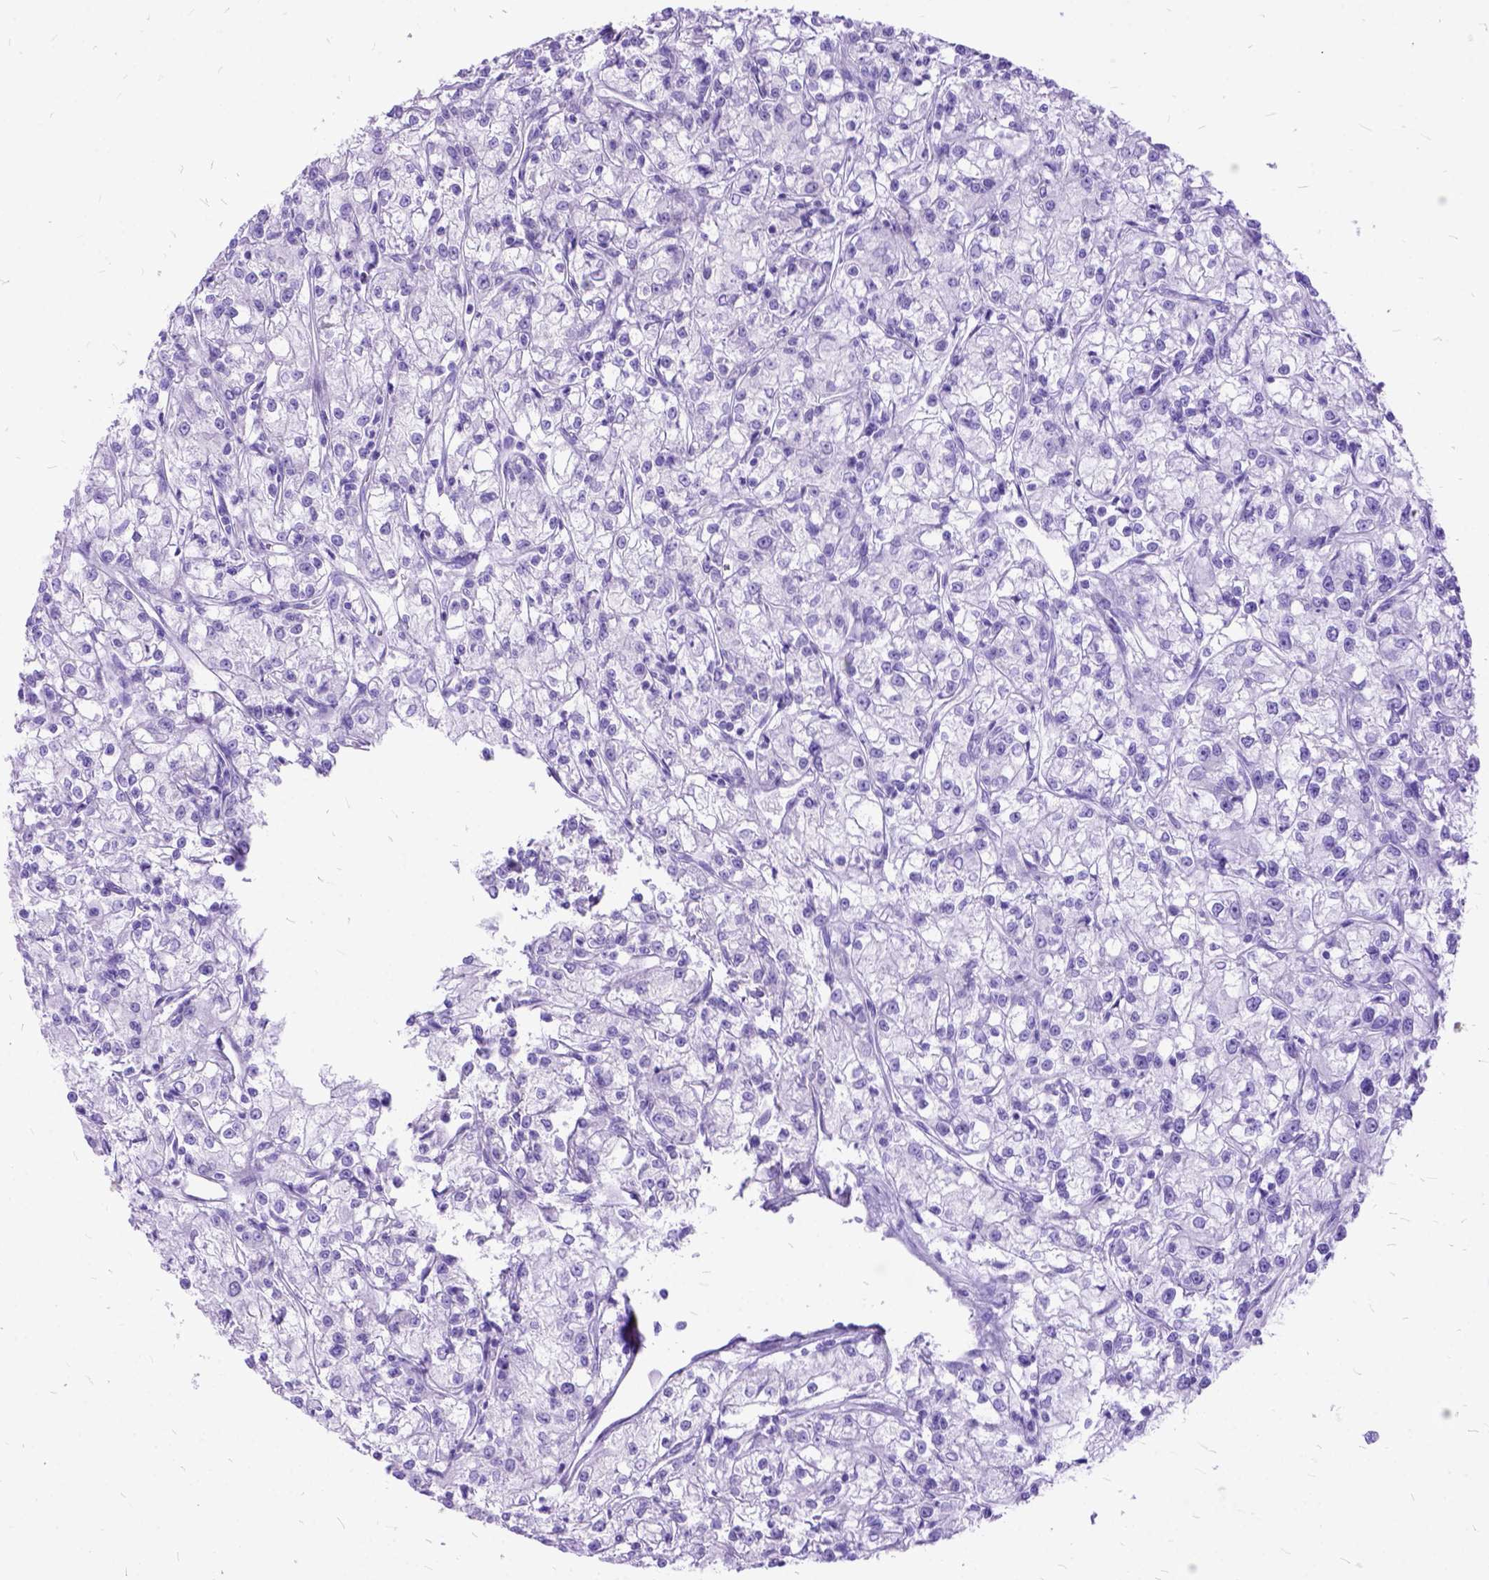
{"staining": {"intensity": "negative", "quantity": "none", "location": "none"}, "tissue": "renal cancer", "cell_type": "Tumor cells", "image_type": "cancer", "snomed": [{"axis": "morphology", "description": "Adenocarcinoma, NOS"}, {"axis": "topography", "description": "Kidney"}], "caption": "A photomicrograph of renal cancer stained for a protein shows no brown staining in tumor cells. (DAB (3,3'-diaminobenzidine) IHC, high magnification).", "gene": "DNAH2", "patient": {"sex": "female", "age": 59}}